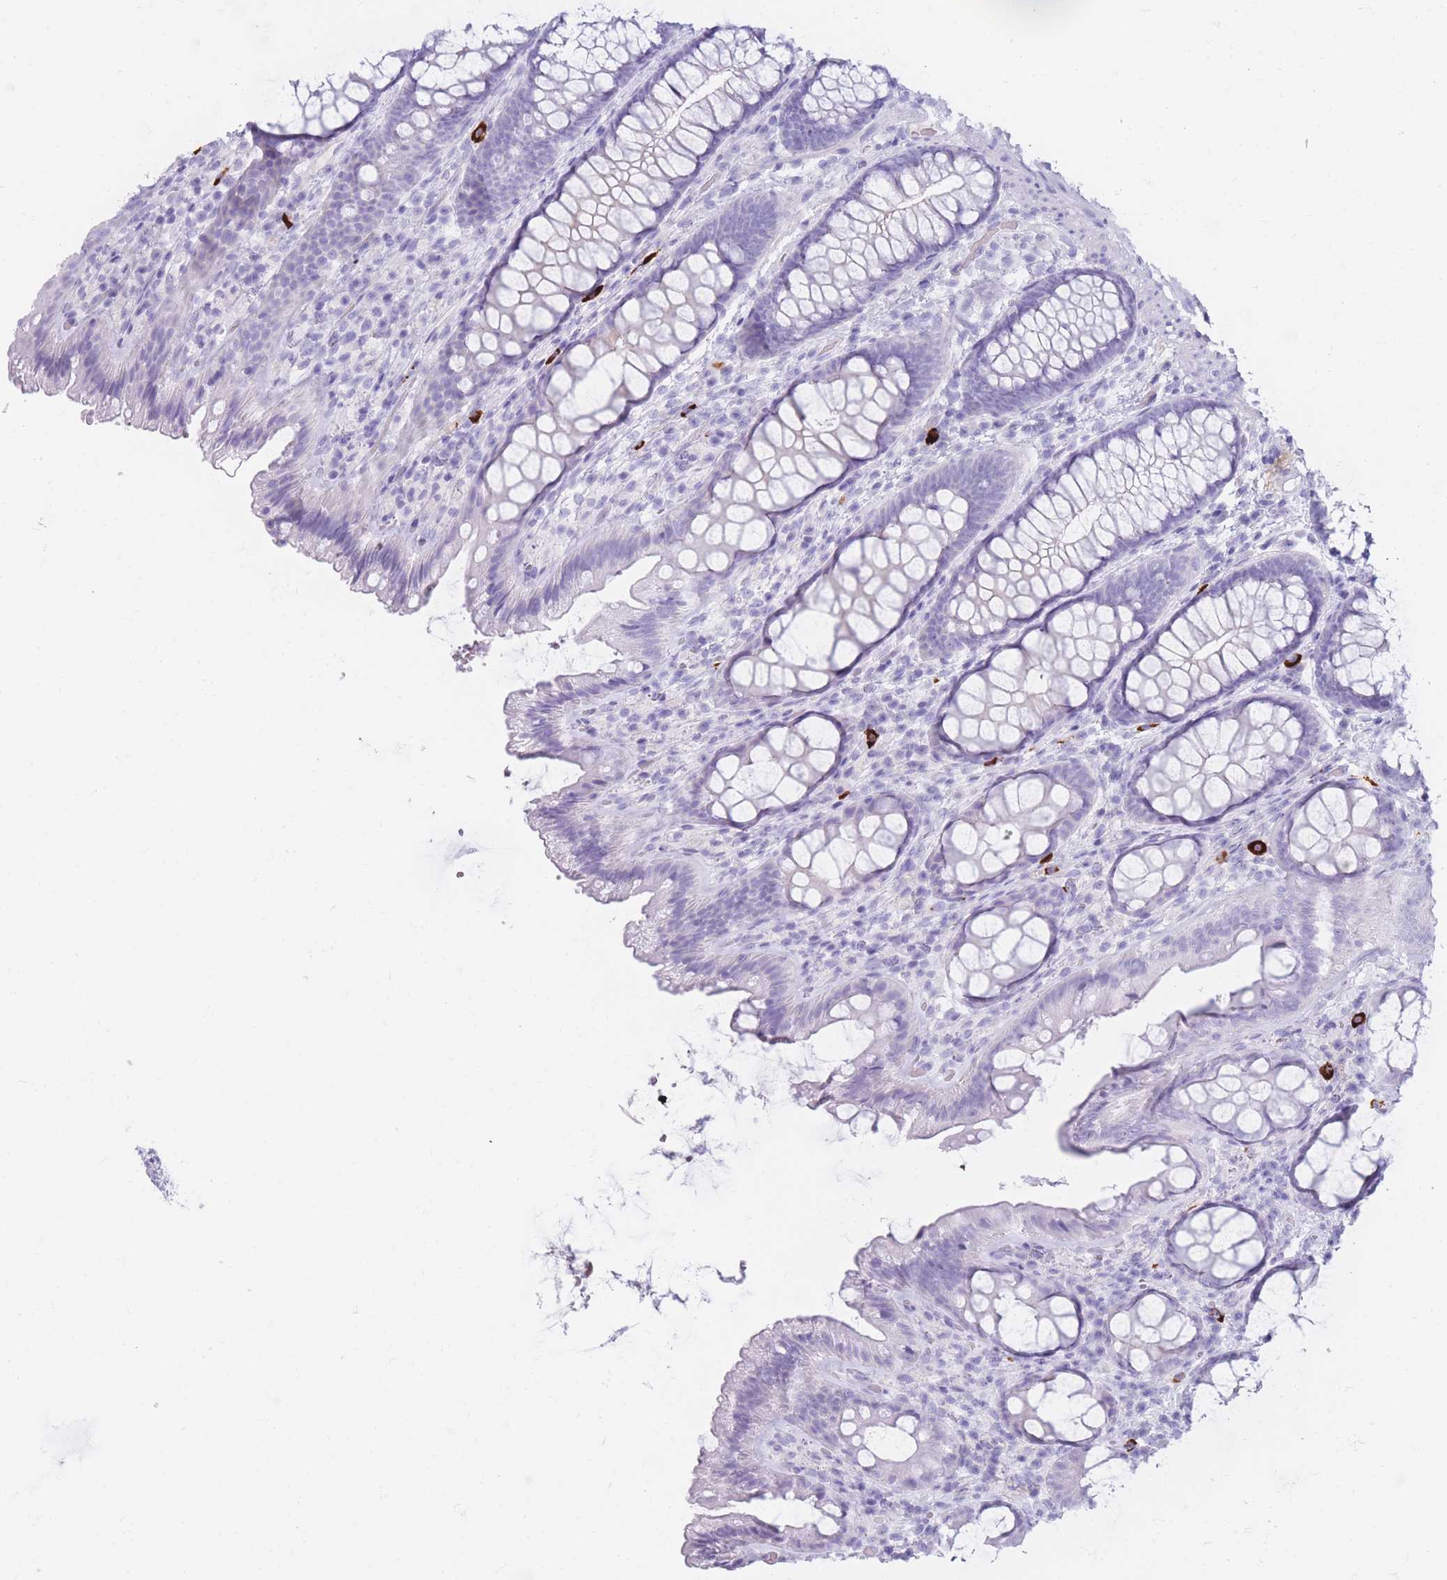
{"staining": {"intensity": "negative", "quantity": "none", "location": "none"}, "tissue": "colon", "cell_type": "Glandular cells", "image_type": "normal", "snomed": [{"axis": "morphology", "description": "Normal tissue, NOS"}, {"axis": "topography", "description": "Colon"}], "caption": "Image shows no significant protein expression in glandular cells of benign colon.", "gene": "TNFSF11", "patient": {"sex": "male", "age": 46}}